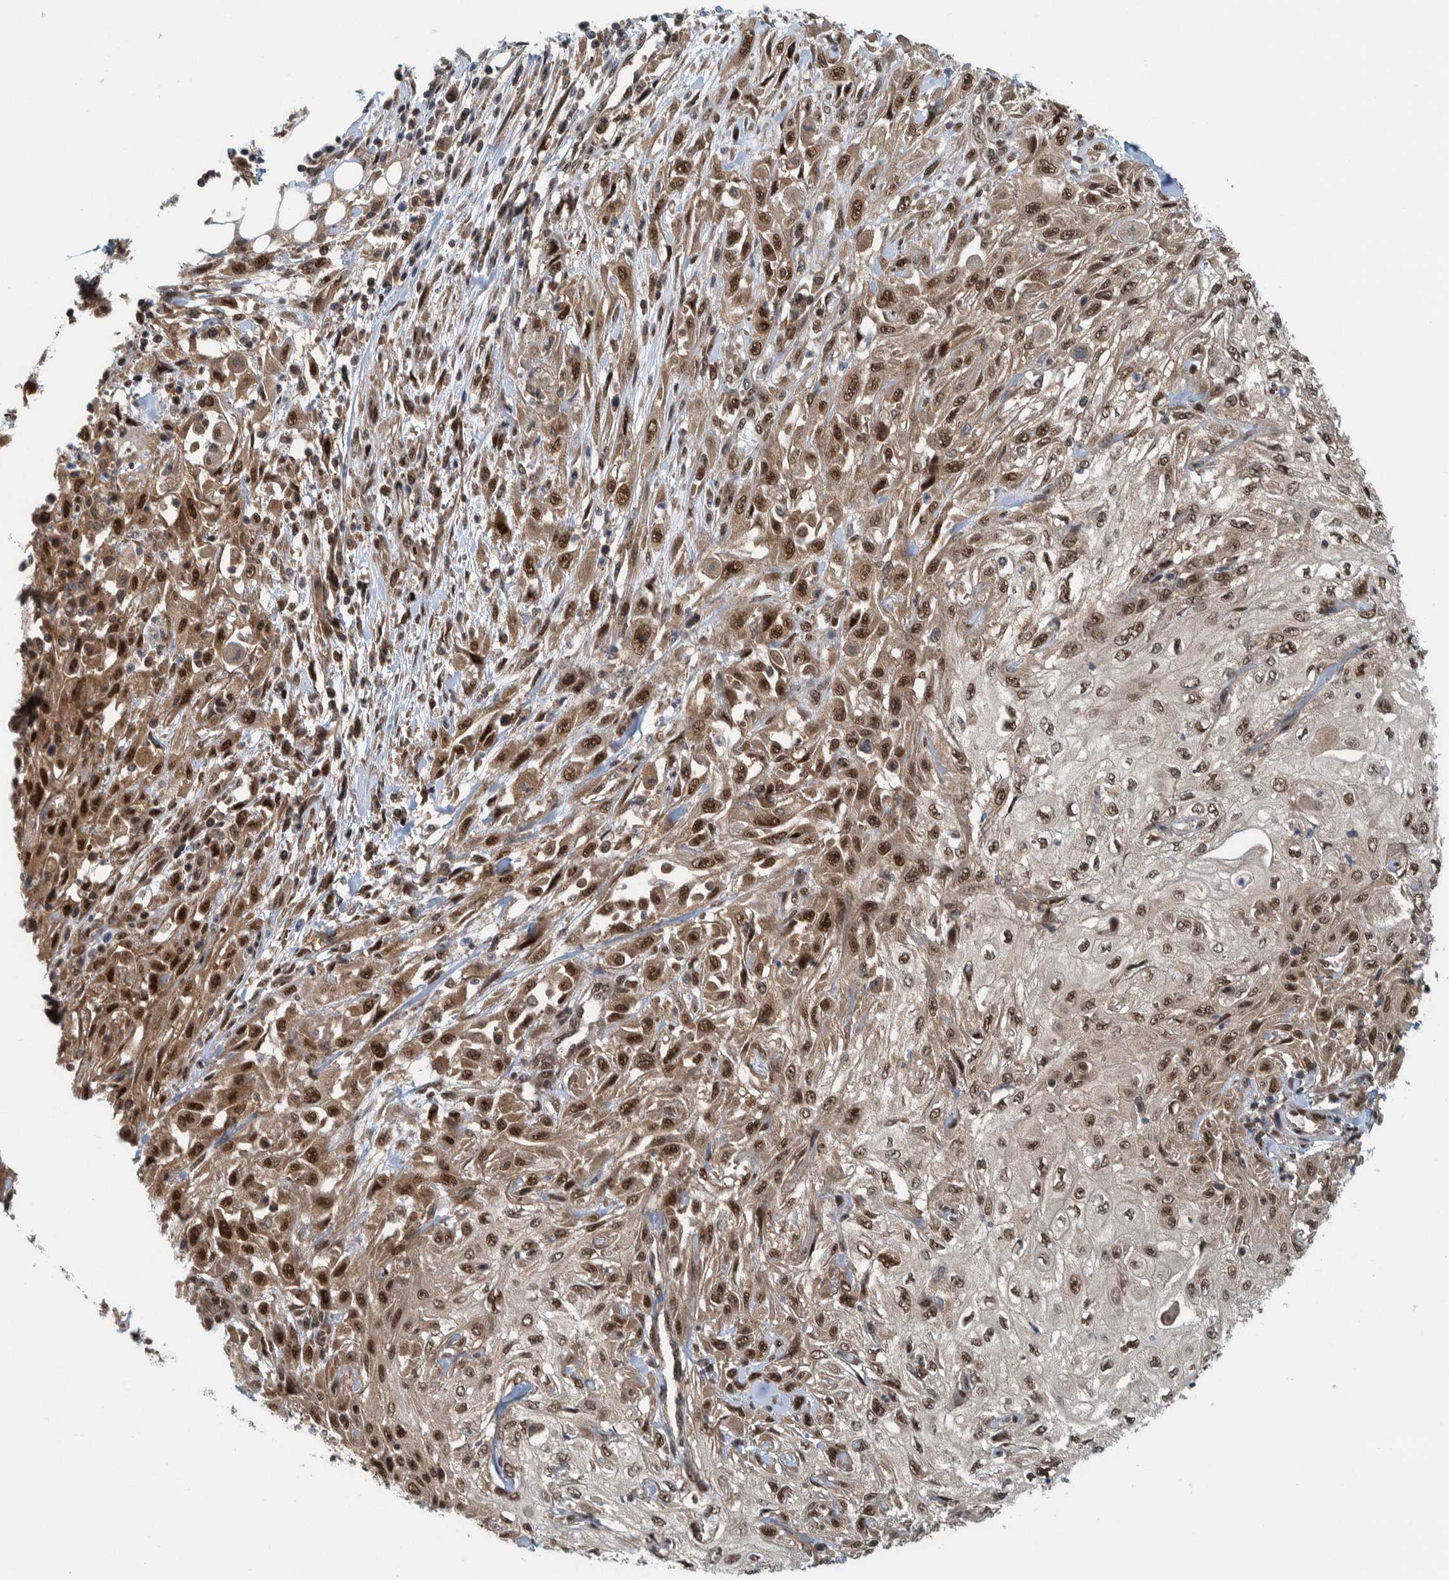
{"staining": {"intensity": "strong", "quantity": ">75%", "location": "nuclear"}, "tissue": "skin cancer", "cell_type": "Tumor cells", "image_type": "cancer", "snomed": [{"axis": "morphology", "description": "Squamous cell carcinoma, NOS"}, {"axis": "morphology", "description": "Squamous cell carcinoma, metastatic, NOS"}, {"axis": "topography", "description": "Skin"}, {"axis": "topography", "description": "Lymph node"}], "caption": "A high amount of strong nuclear expression is identified in approximately >75% of tumor cells in skin cancer (metastatic squamous cell carcinoma) tissue. (Brightfield microscopy of DAB IHC at high magnification).", "gene": "COPS3", "patient": {"sex": "male", "age": 75}}